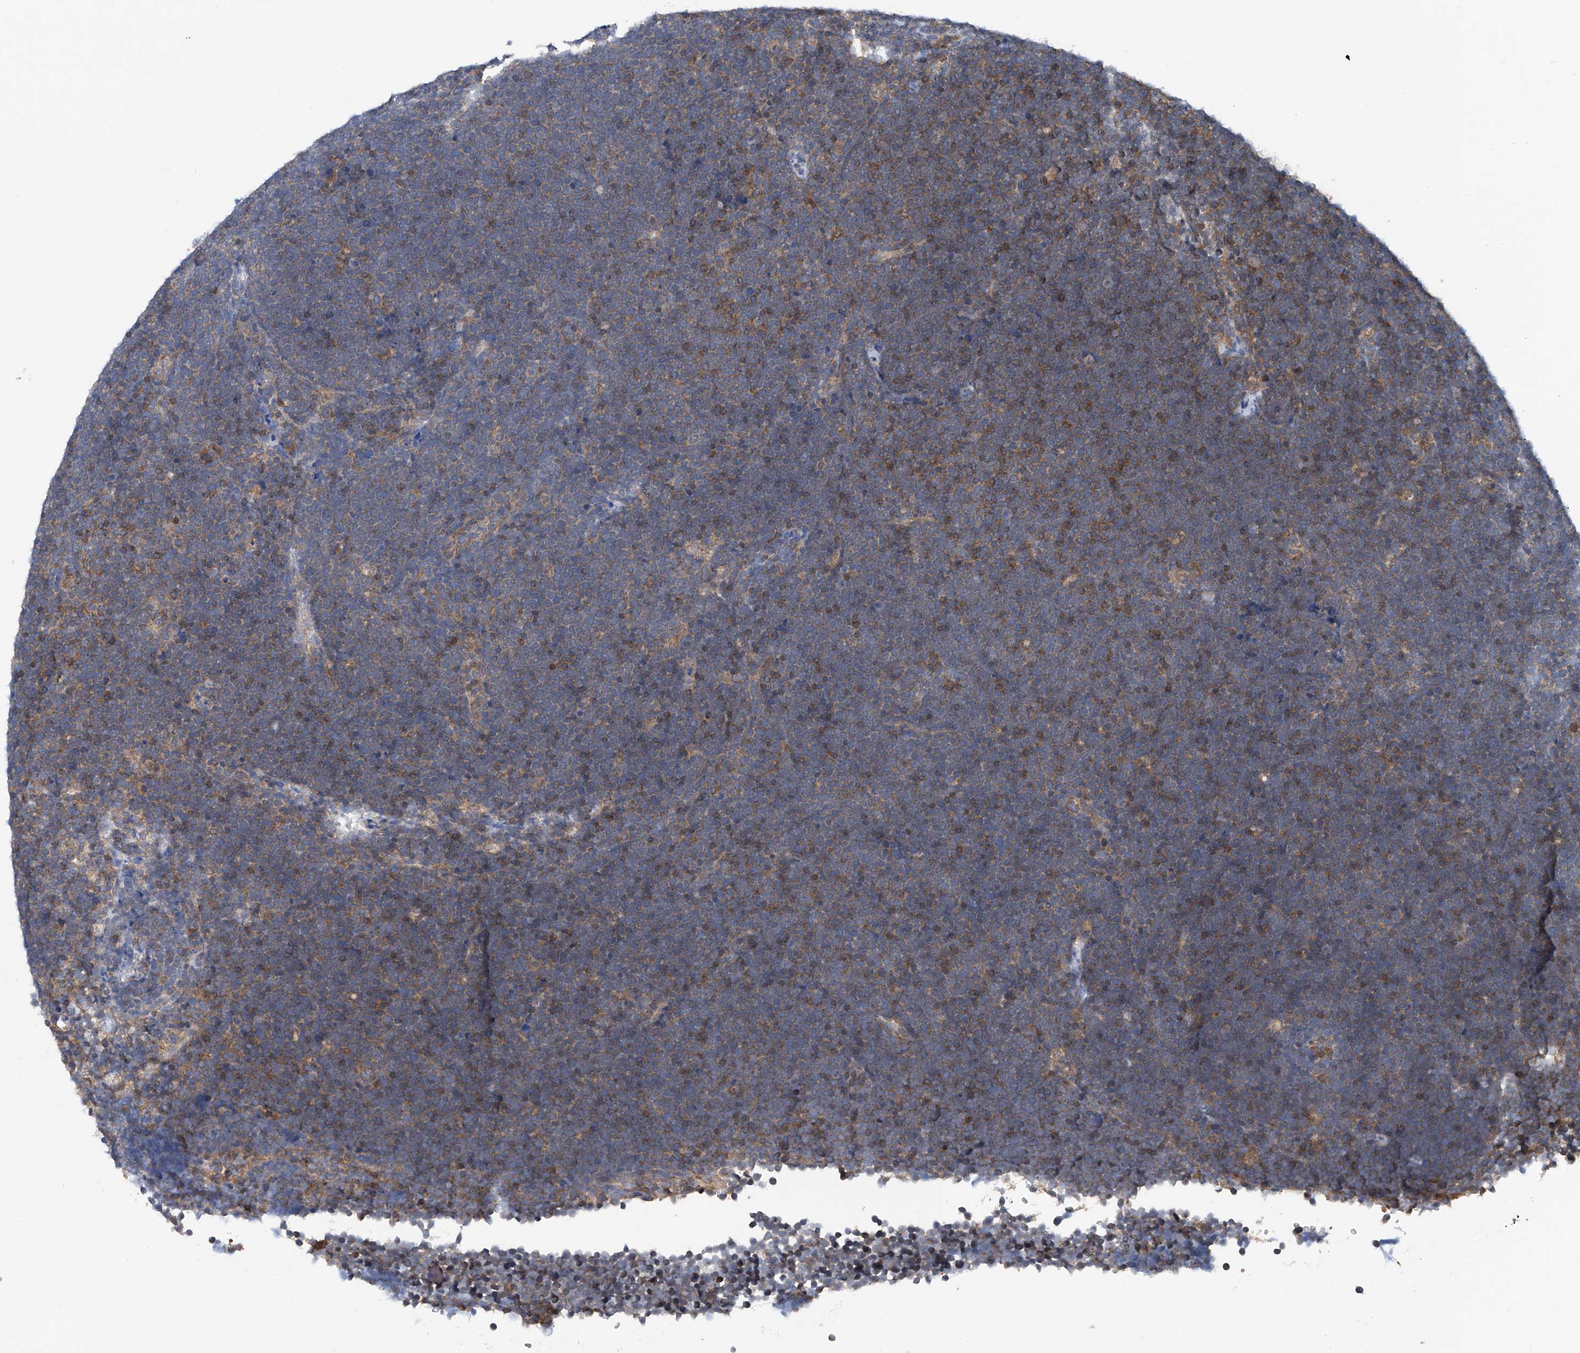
{"staining": {"intensity": "weak", "quantity": "<25%", "location": "cytoplasmic/membranous"}, "tissue": "lymphoma", "cell_type": "Tumor cells", "image_type": "cancer", "snomed": [{"axis": "morphology", "description": "Malignant lymphoma, non-Hodgkin's type, High grade"}, {"axis": "topography", "description": "Lymph node"}], "caption": "Immunohistochemical staining of human lymphoma reveals no significant staining in tumor cells.", "gene": "TRIM38", "patient": {"sex": "male", "age": 13}}